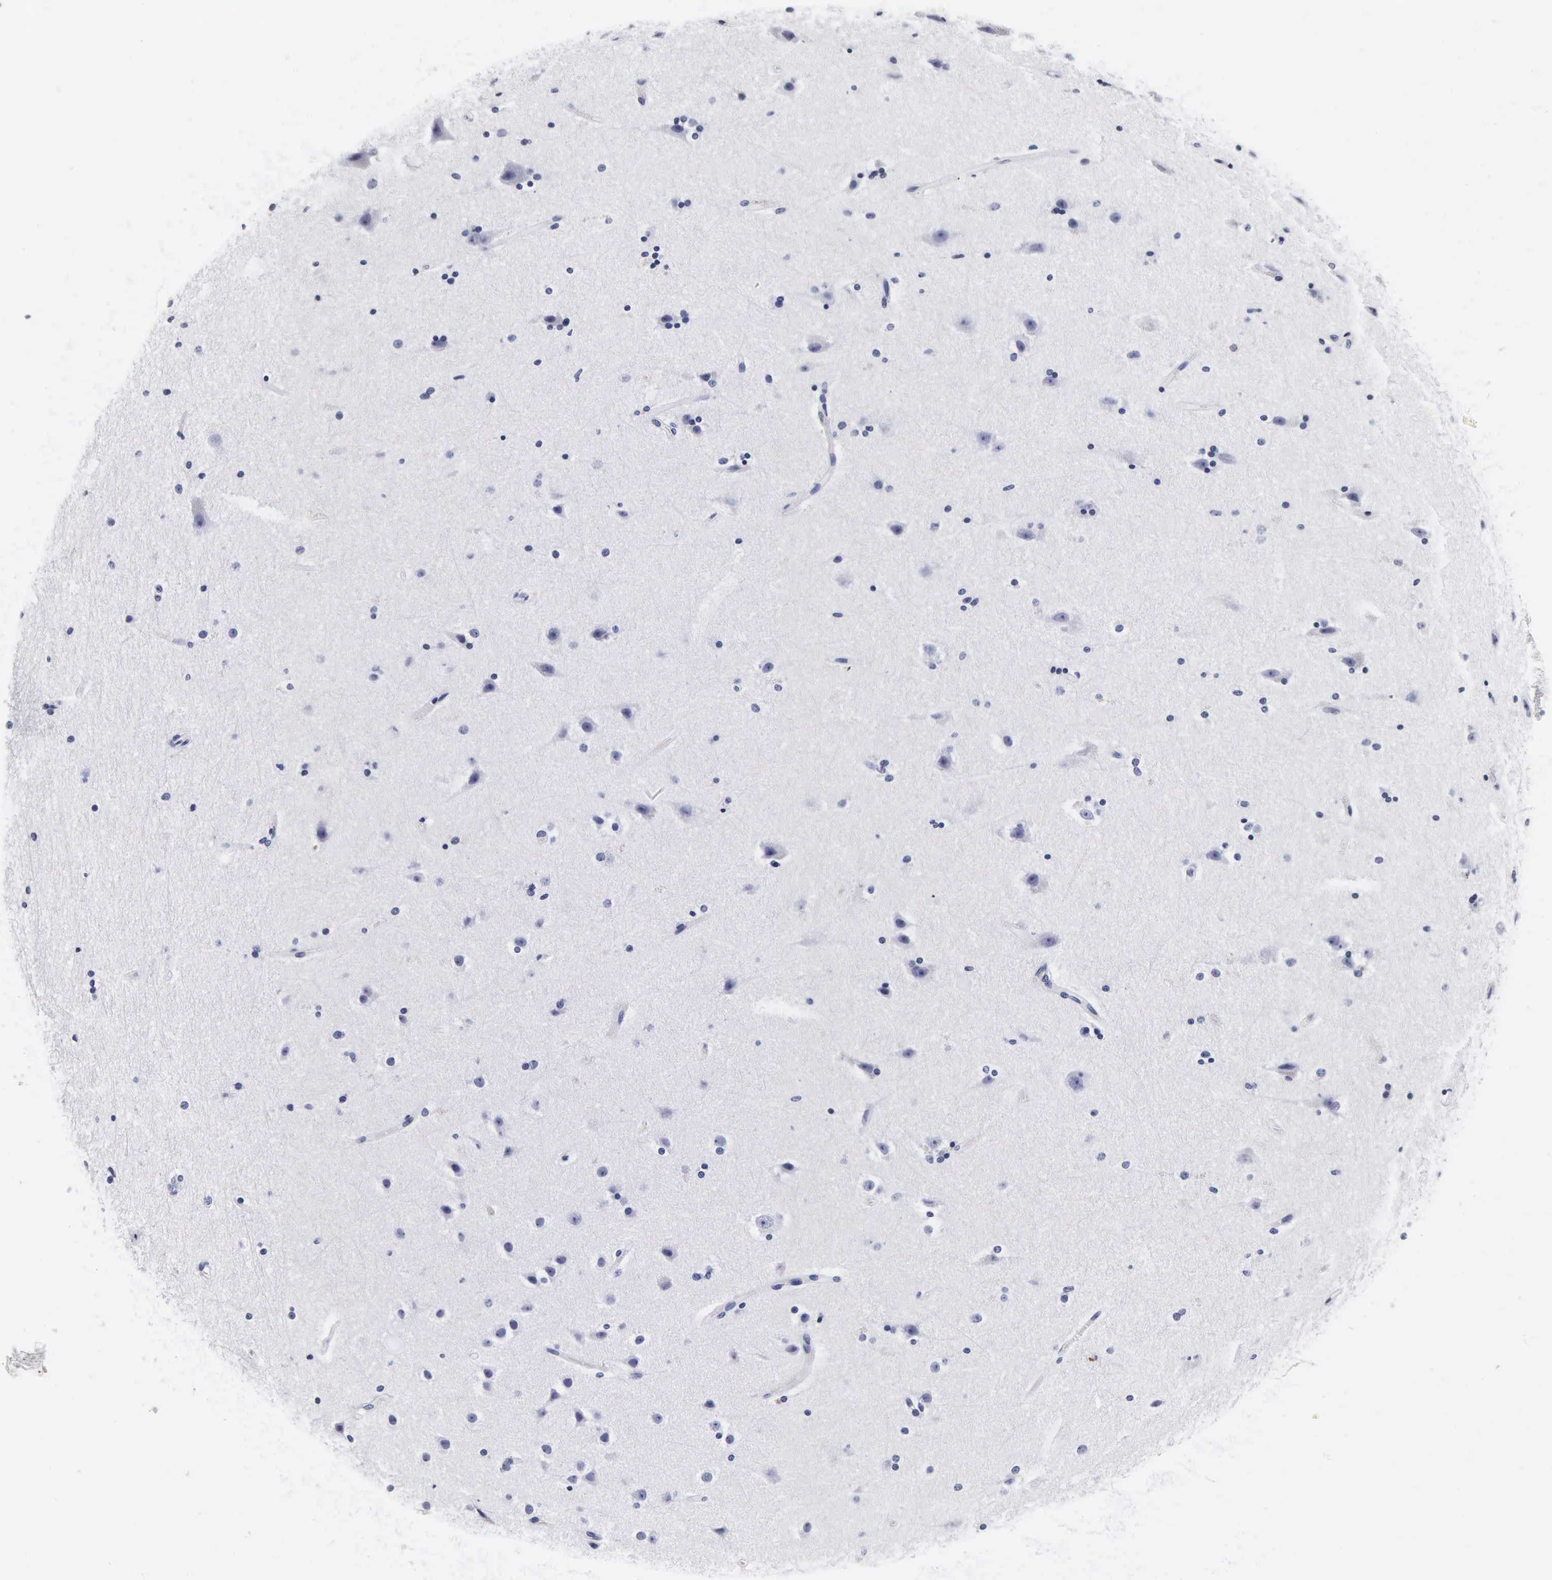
{"staining": {"intensity": "negative", "quantity": "none", "location": "none"}, "tissue": "cerebral cortex", "cell_type": "Endothelial cells", "image_type": "normal", "snomed": [{"axis": "morphology", "description": "Normal tissue, NOS"}, {"axis": "topography", "description": "Cerebral cortex"}, {"axis": "topography", "description": "Hippocampus"}], "caption": "Immunohistochemistry micrograph of unremarkable cerebral cortex: cerebral cortex stained with DAB (3,3'-diaminobenzidine) demonstrates no significant protein staining in endothelial cells.", "gene": "KRT18", "patient": {"sex": "female", "age": 19}}